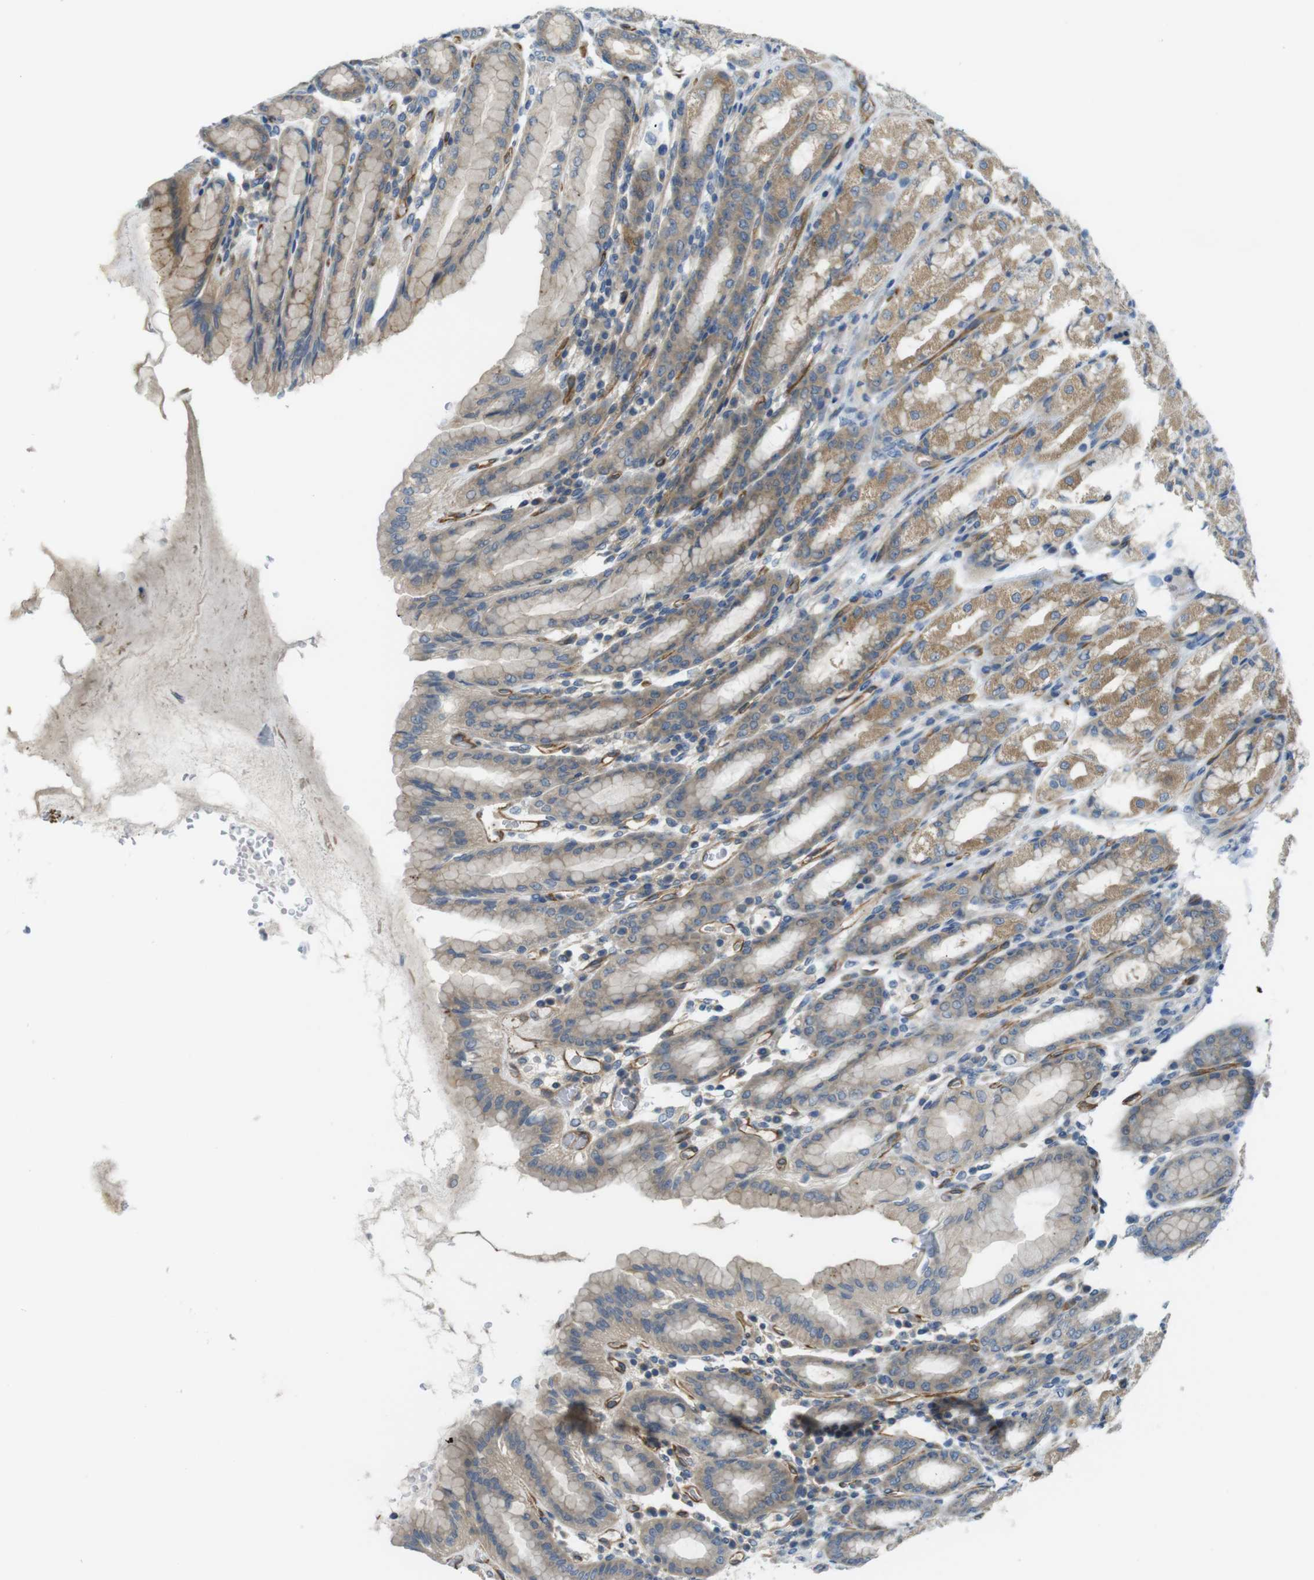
{"staining": {"intensity": "moderate", "quantity": "25%-75%", "location": "cytoplasmic/membranous"}, "tissue": "stomach", "cell_type": "Glandular cells", "image_type": "normal", "snomed": [{"axis": "morphology", "description": "Normal tissue, NOS"}, {"axis": "topography", "description": "Stomach, upper"}], "caption": "A micrograph showing moderate cytoplasmic/membranous positivity in approximately 25%-75% of glandular cells in normal stomach, as visualized by brown immunohistochemical staining.", "gene": "TSC1", "patient": {"sex": "male", "age": 68}}